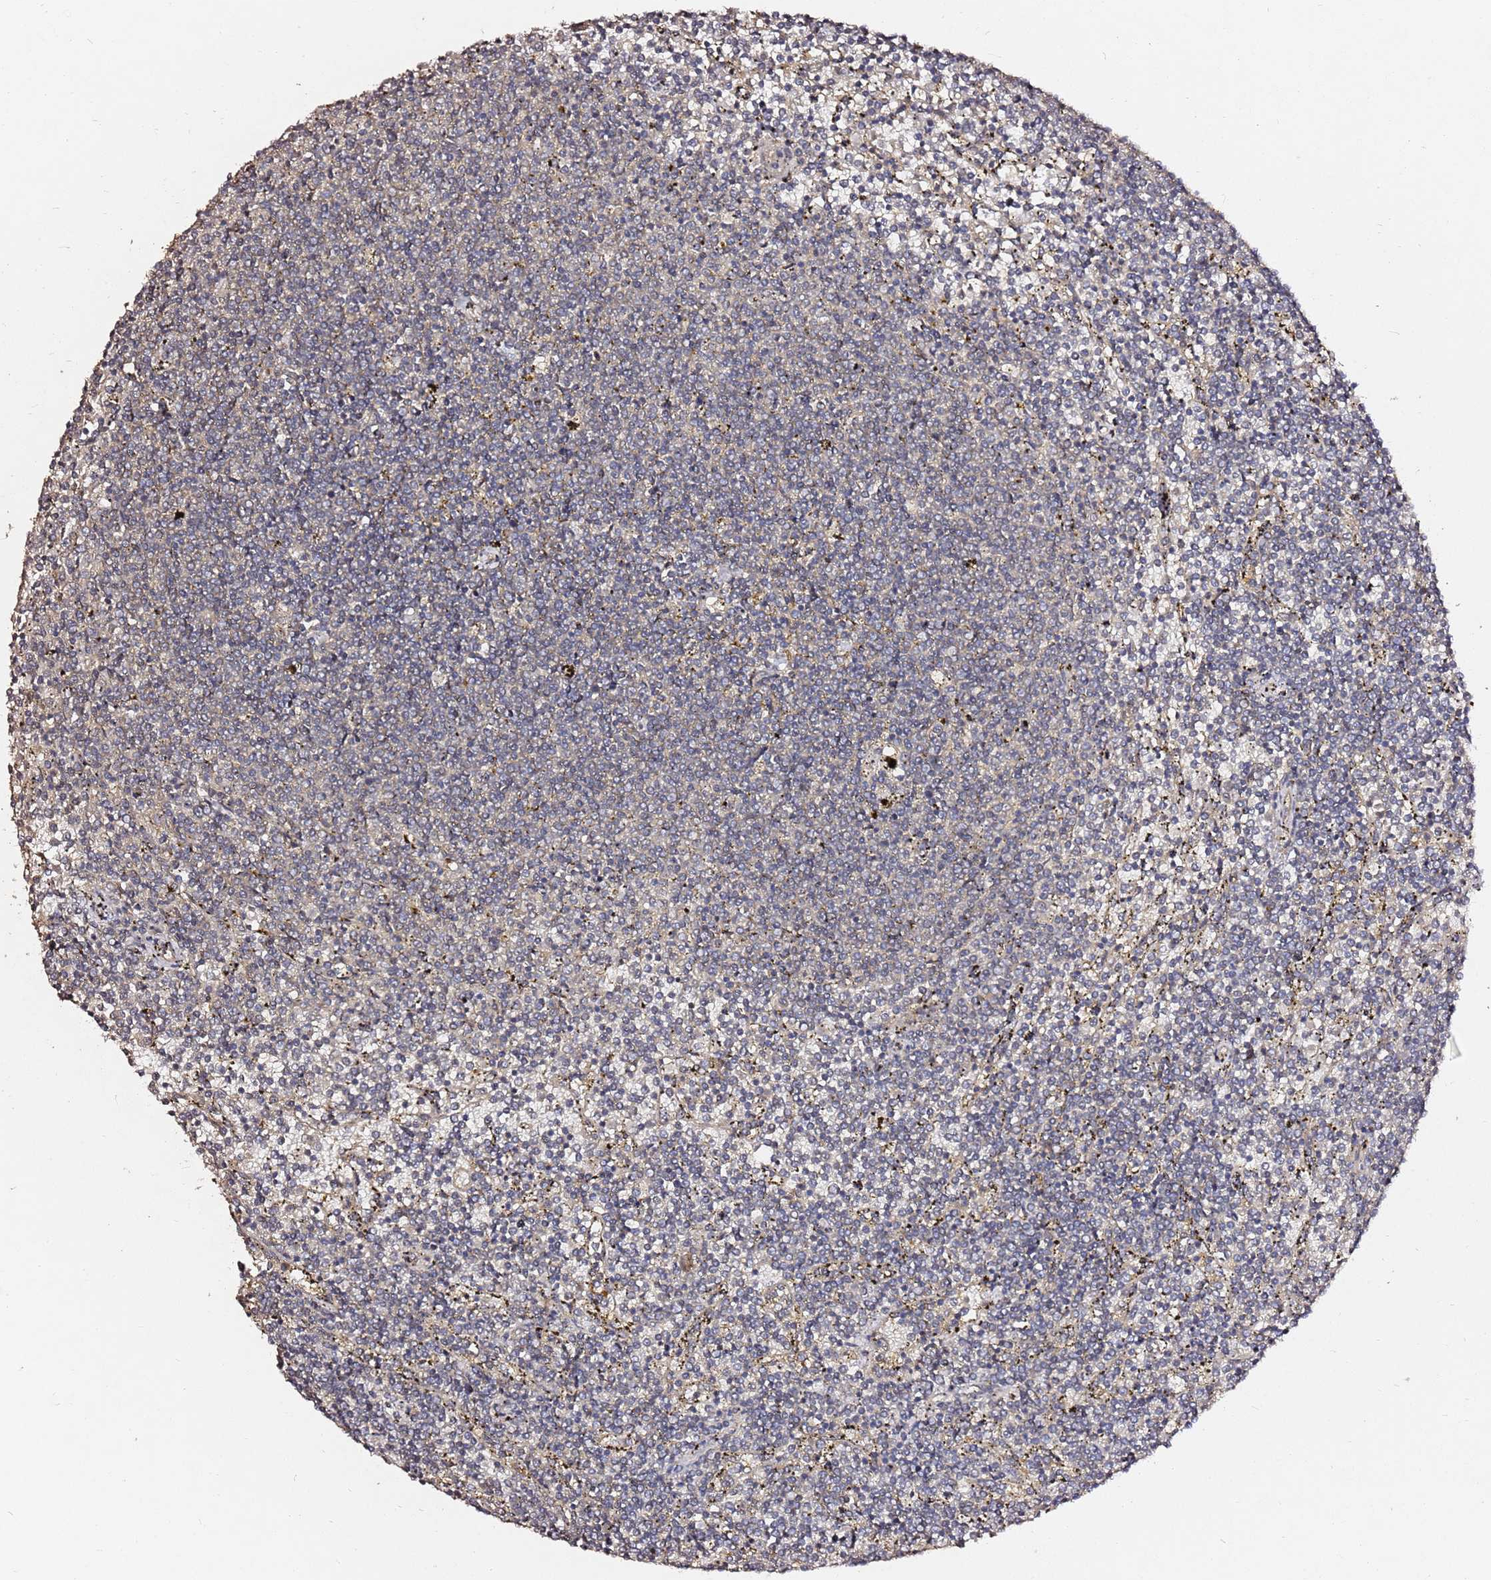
{"staining": {"intensity": "negative", "quantity": "none", "location": "none"}, "tissue": "lymphoma", "cell_type": "Tumor cells", "image_type": "cancer", "snomed": [{"axis": "morphology", "description": "Malignant lymphoma, non-Hodgkin's type, Low grade"}, {"axis": "topography", "description": "Spleen"}], "caption": "A high-resolution photomicrograph shows immunohistochemistry (IHC) staining of lymphoma, which reveals no significant staining in tumor cells.", "gene": "C6orf136", "patient": {"sex": "female", "age": 50}}